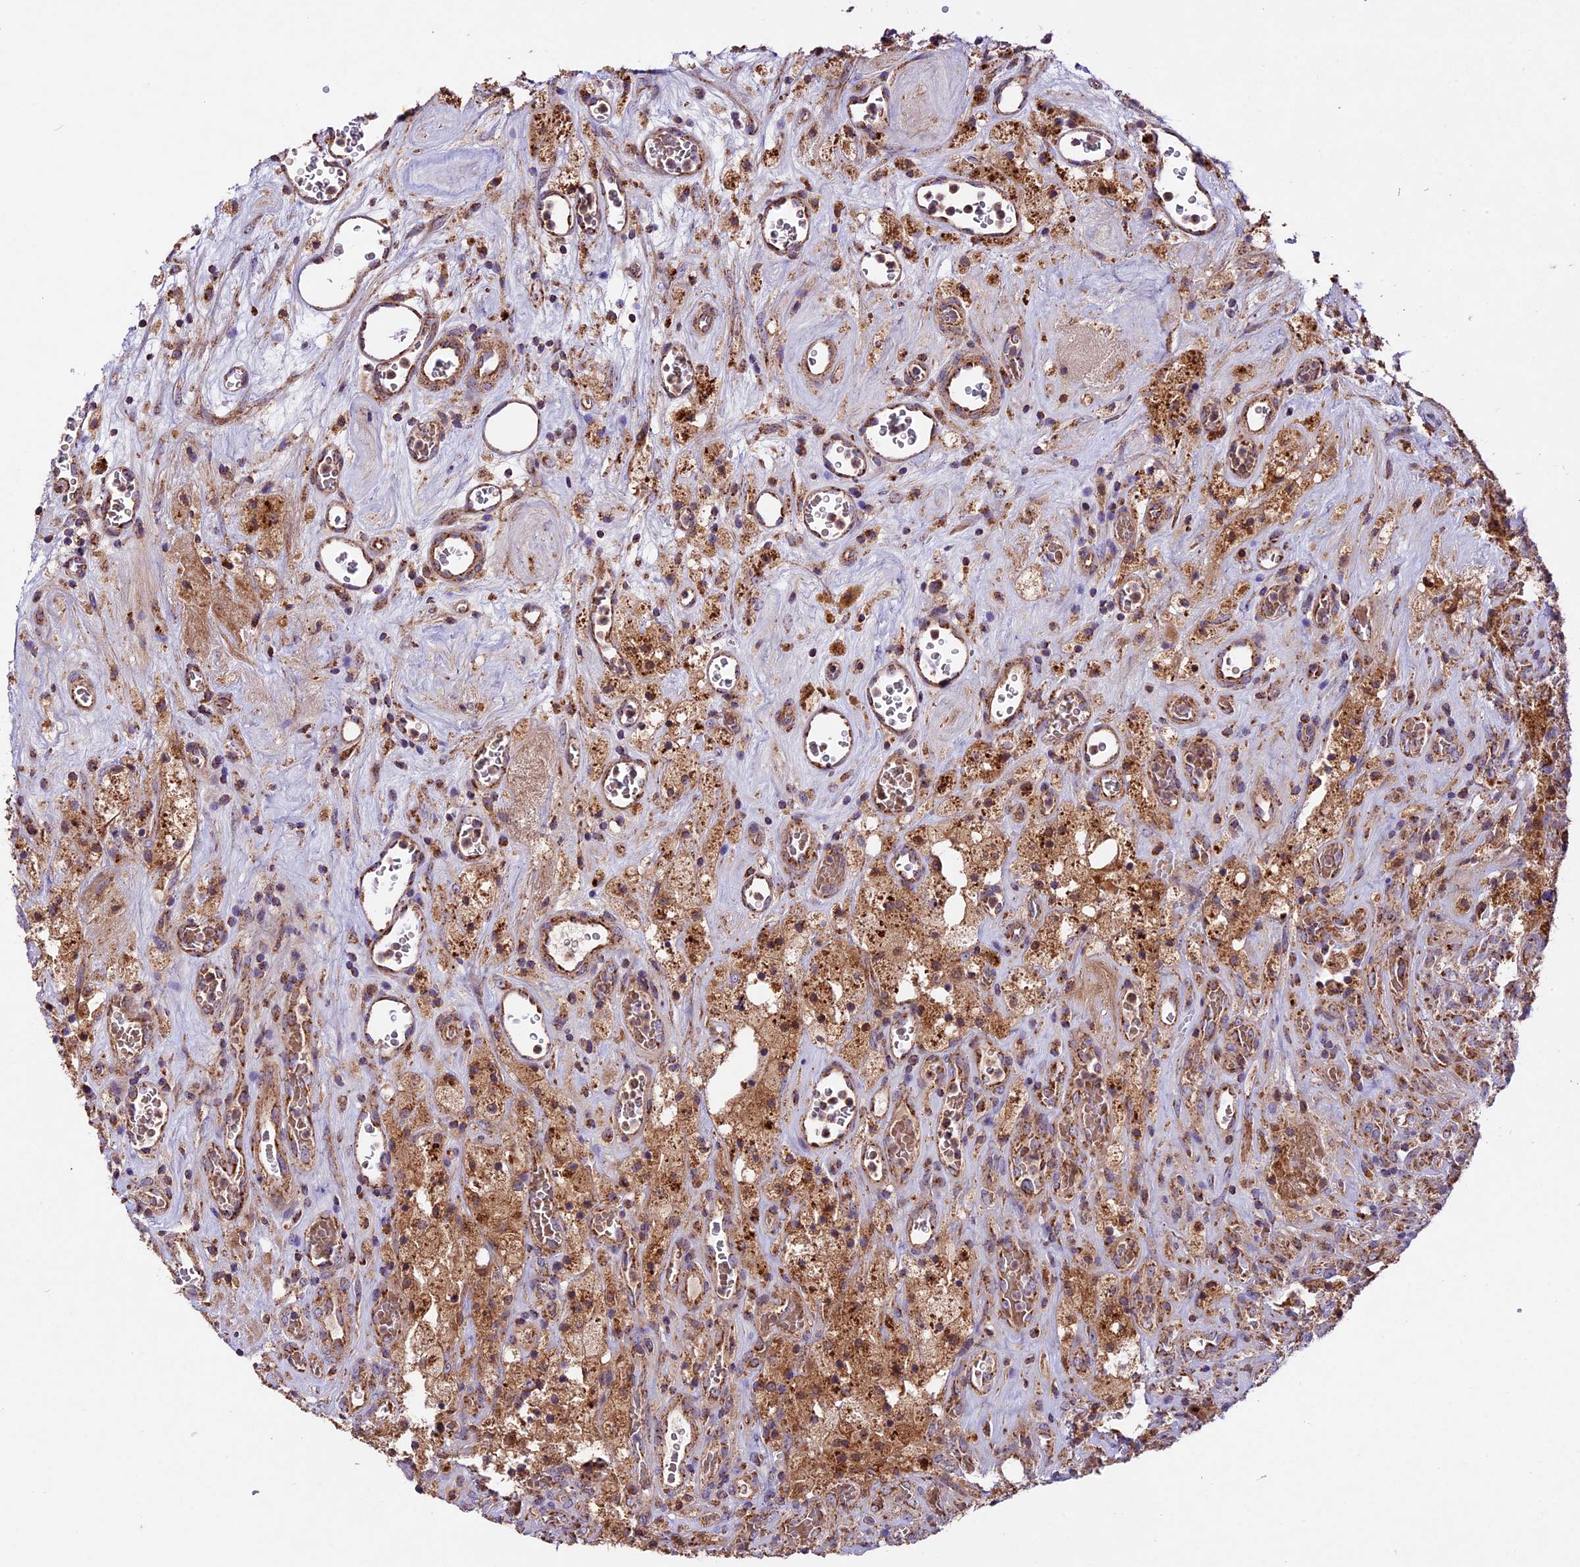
{"staining": {"intensity": "moderate", "quantity": ">75%", "location": "cytoplasmic/membranous"}, "tissue": "glioma", "cell_type": "Tumor cells", "image_type": "cancer", "snomed": [{"axis": "morphology", "description": "Glioma, malignant, High grade"}, {"axis": "topography", "description": "Brain"}], "caption": "A micrograph of malignant glioma (high-grade) stained for a protein exhibits moderate cytoplasmic/membranous brown staining in tumor cells.", "gene": "NDUFA8", "patient": {"sex": "male", "age": 76}}